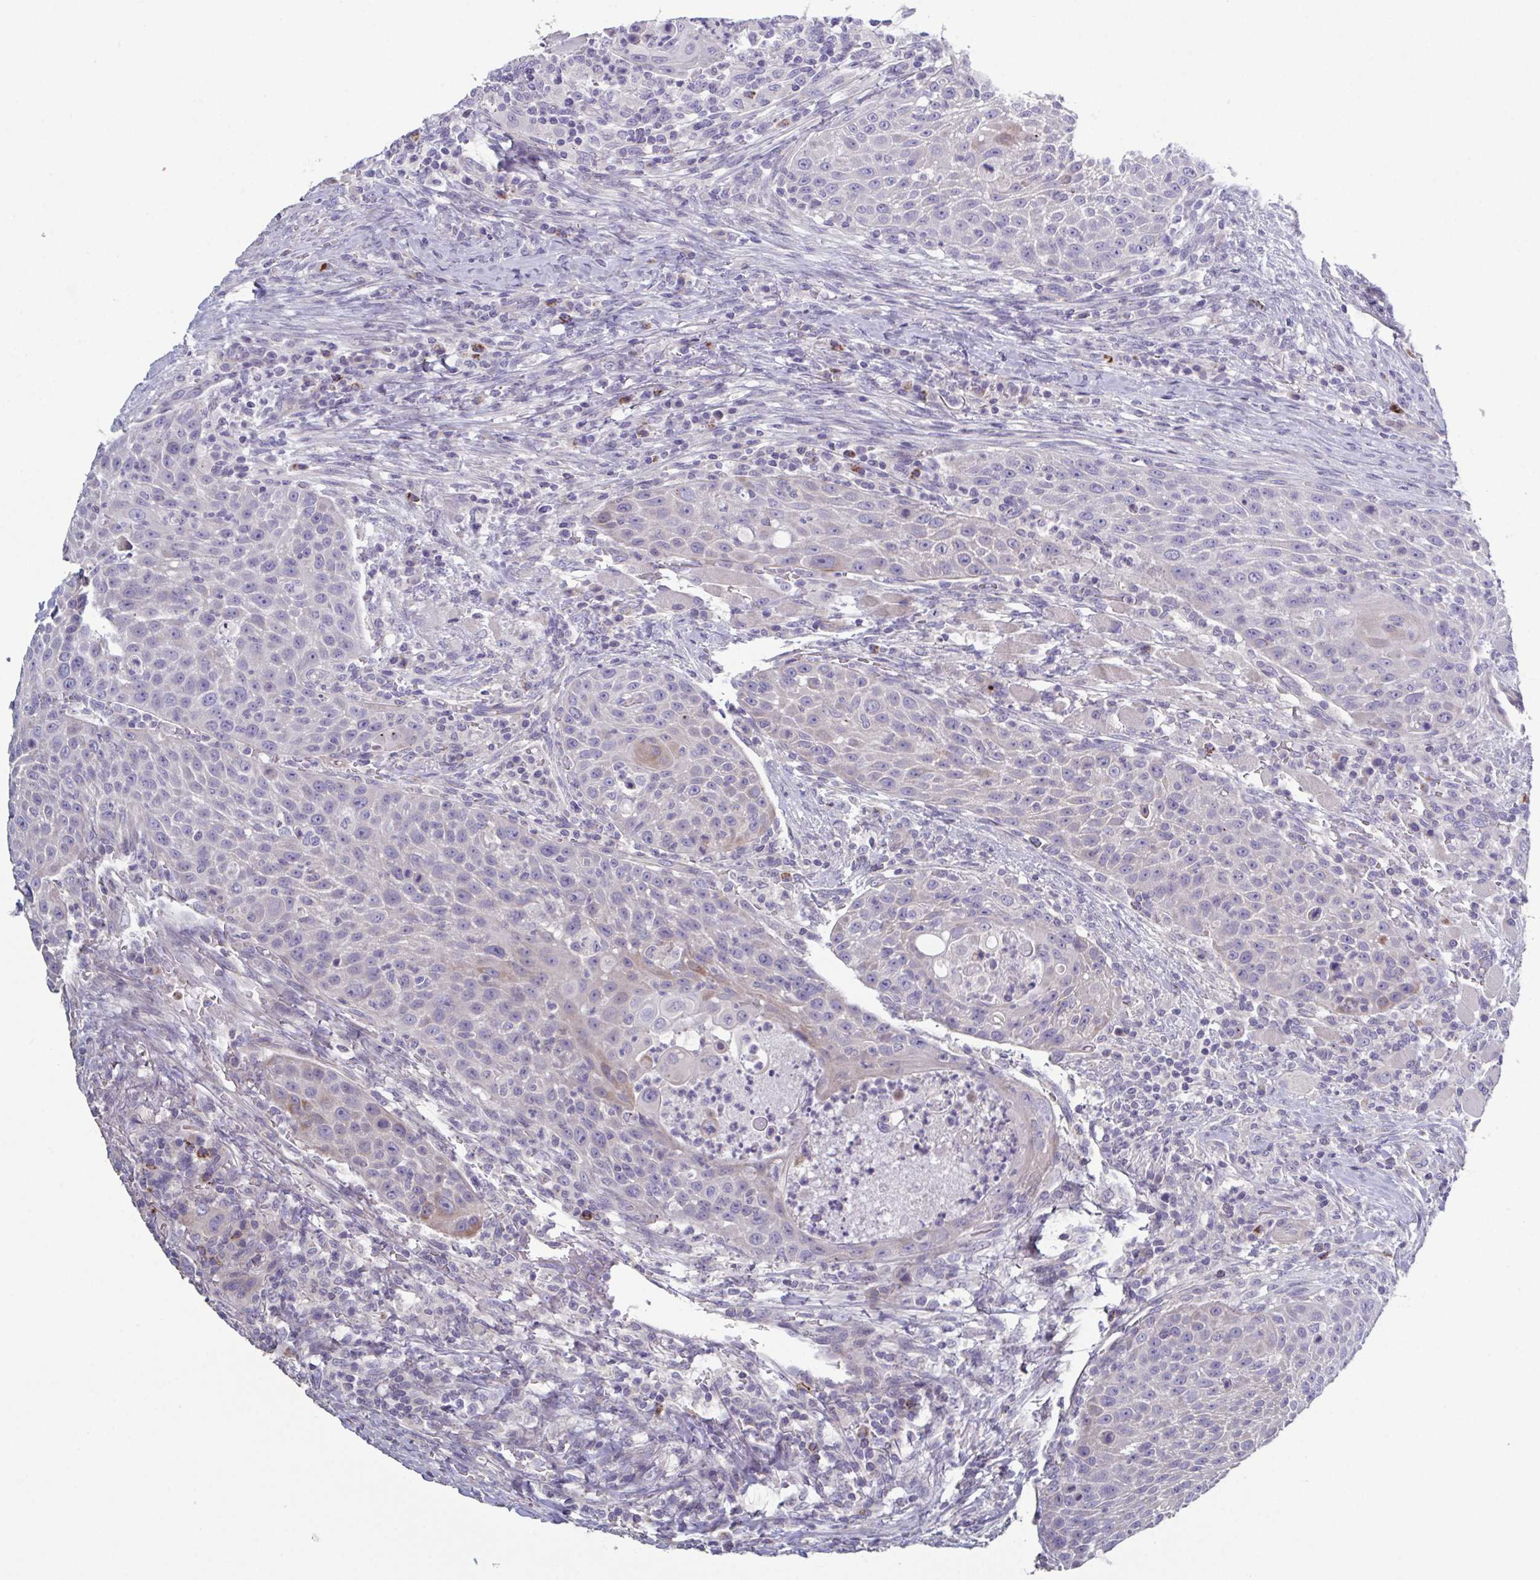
{"staining": {"intensity": "weak", "quantity": "<25%", "location": "cytoplasmic/membranous"}, "tissue": "head and neck cancer", "cell_type": "Tumor cells", "image_type": "cancer", "snomed": [{"axis": "morphology", "description": "Squamous cell carcinoma, NOS"}, {"axis": "topography", "description": "Head-Neck"}], "caption": "This histopathology image is of squamous cell carcinoma (head and neck) stained with immunohistochemistry to label a protein in brown with the nuclei are counter-stained blue. There is no positivity in tumor cells.", "gene": "GLDC", "patient": {"sex": "male", "age": 69}}